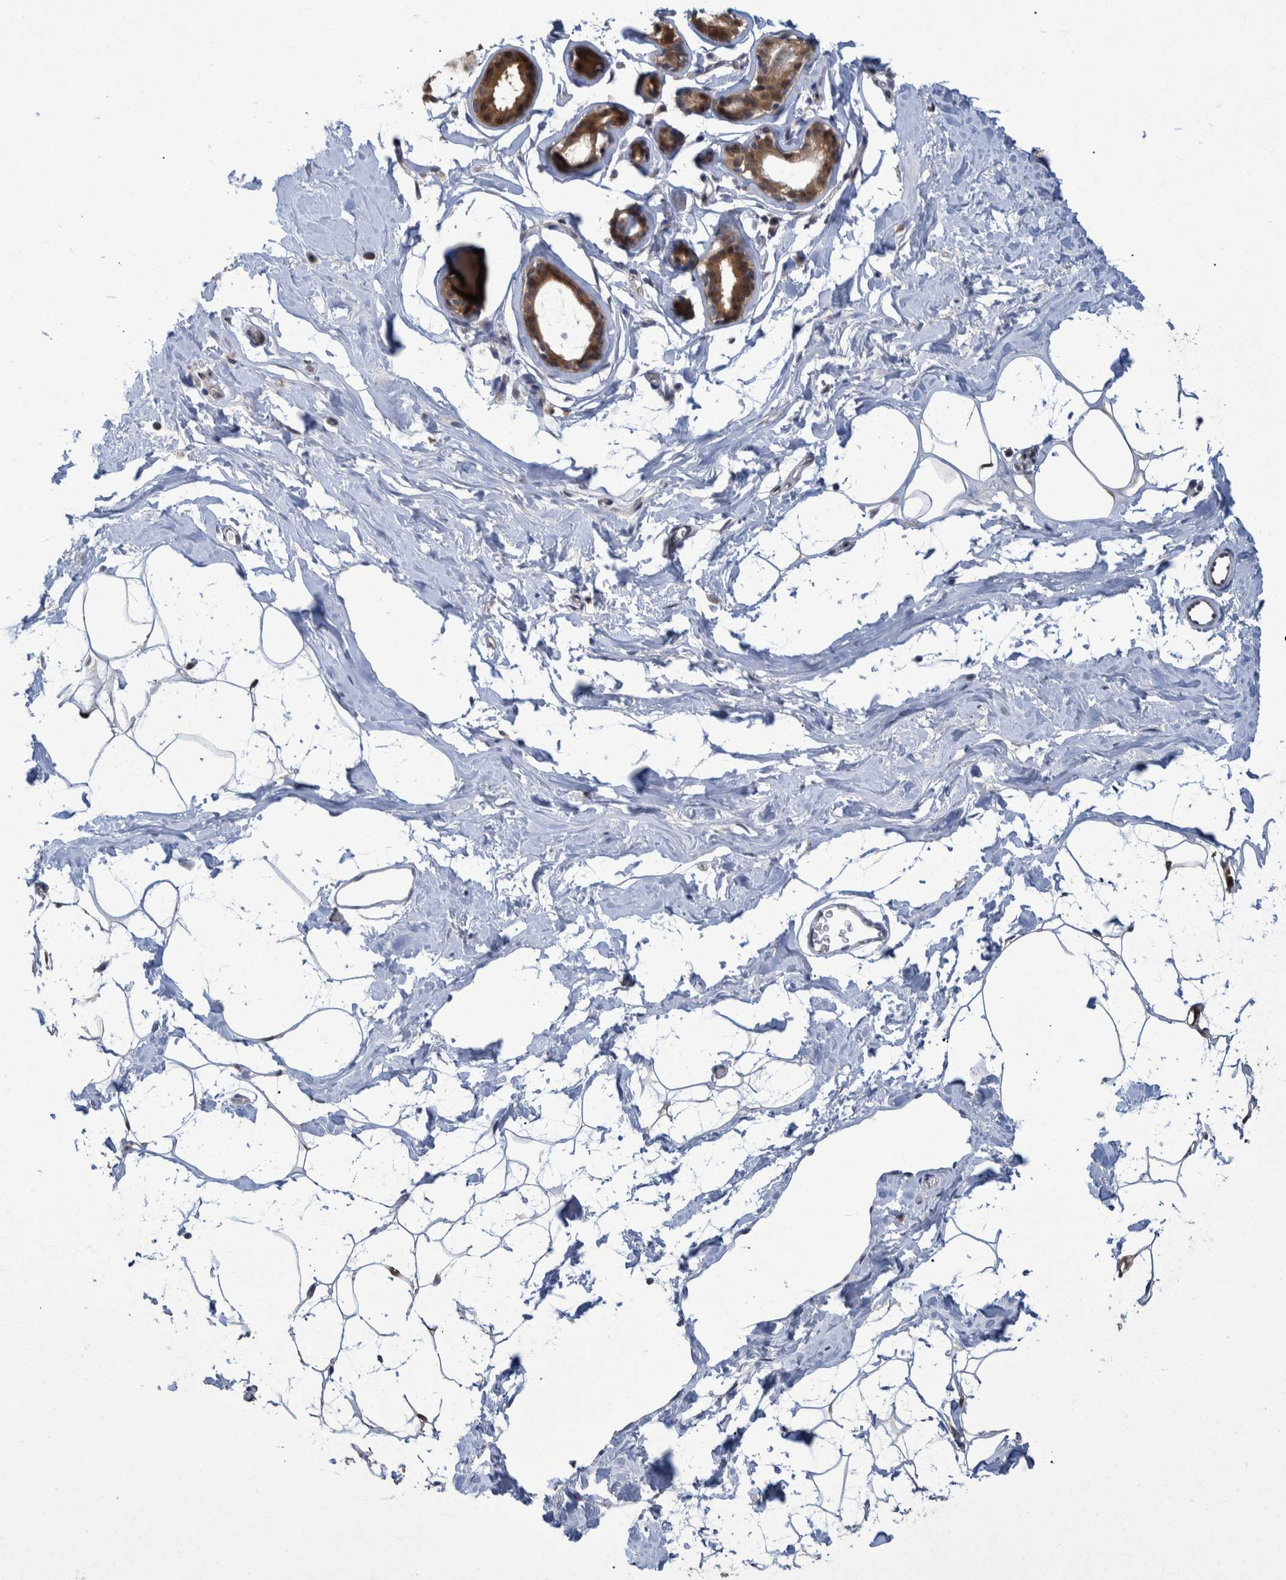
{"staining": {"intensity": "weak", "quantity": ">75%", "location": "cytoplasmic/membranous"}, "tissue": "adipose tissue", "cell_type": "Adipocytes", "image_type": "normal", "snomed": [{"axis": "morphology", "description": "Normal tissue, NOS"}, {"axis": "morphology", "description": "Fibrosis, NOS"}, {"axis": "topography", "description": "Breast"}, {"axis": "topography", "description": "Adipose tissue"}], "caption": "Weak cytoplasmic/membranous staining for a protein is seen in about >75% of adipocytes of benign adipose tissue using IHC.", "gene": "PCYT2", "patient": {"sex": "female", "age": 39}}